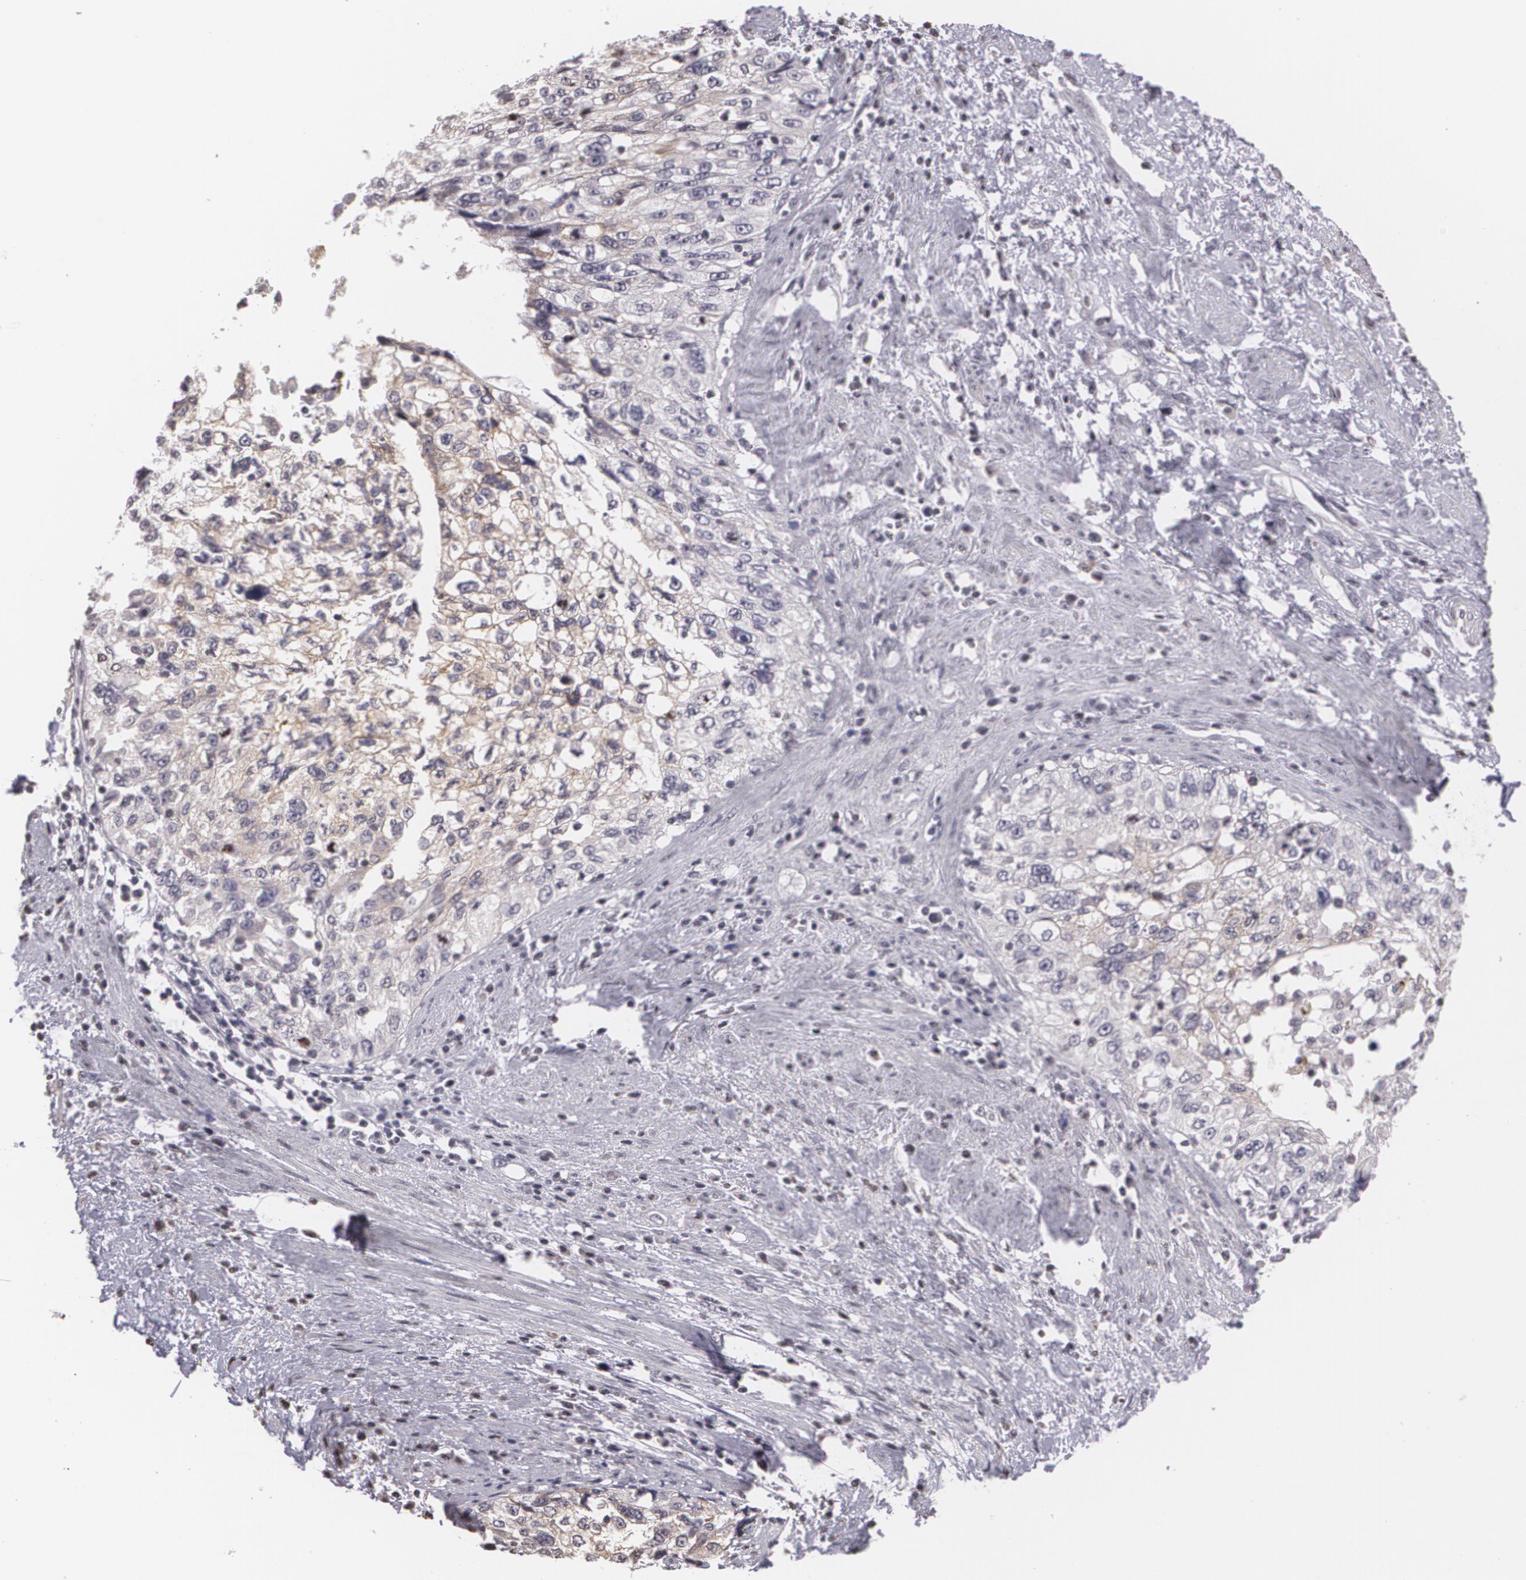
{"staining": {"intensity": "negative", "quantity": "none", "location": "none"}, "tissue": "cervical cancer", "cell_type": "Tumor cells", "image_type": "cancer", "snomed": [{"axis": "morphology", "description": "Squamous cell carcinoma, NOS"}, {"axis": "topography", "description": "Cervix"}], "caption": "This histopathology image is of cervical cancer (squamous cell carcinoma) stained with immunohistochemistry to label a protein in brown with the nuclei are counter-stained blue. There is no staining in tumor cells.", "gene": "MUC1", "patient": {"sex": "female", "age": 57}}